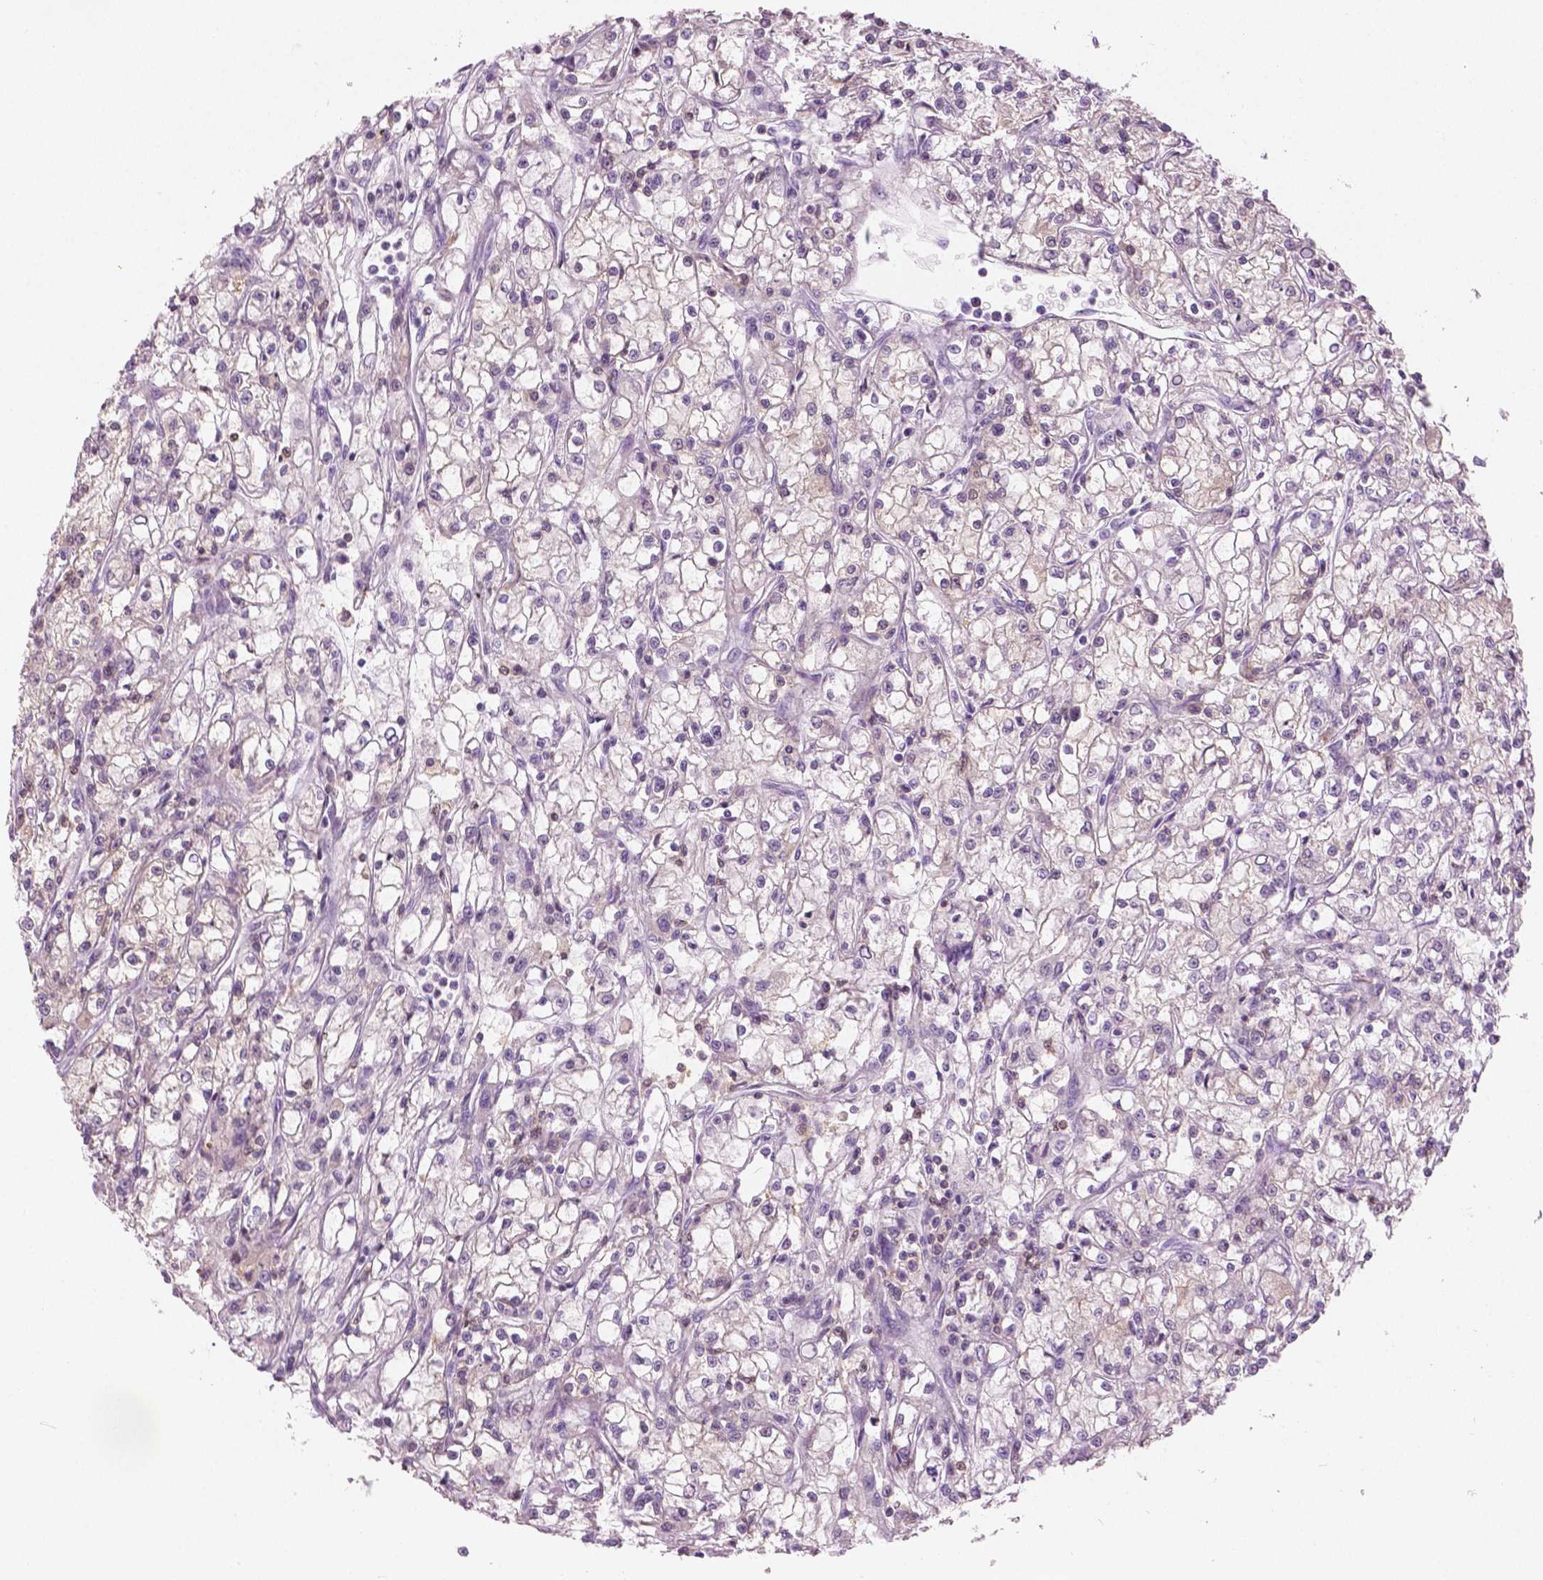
{"staining": {"intensity": "negative", "quantity": "none", "location": "none"}, "tissue": "renal cancer", "cell_type": "Tumor cells", "image_type": "cancer", "snomed": [{"axis": "morphology", "description": "Adenocarcinoma, NOS"}, {"axis": "topography", "description": "Kidney"}], "caption": "Immunohistochemistry photomicrograph of human adenocarcinoma (renal) stained for a protein (brown), which reveals no expression in tumor cells.", "gene": "GALM", "patient": {"sex": "female", "age": 59}}